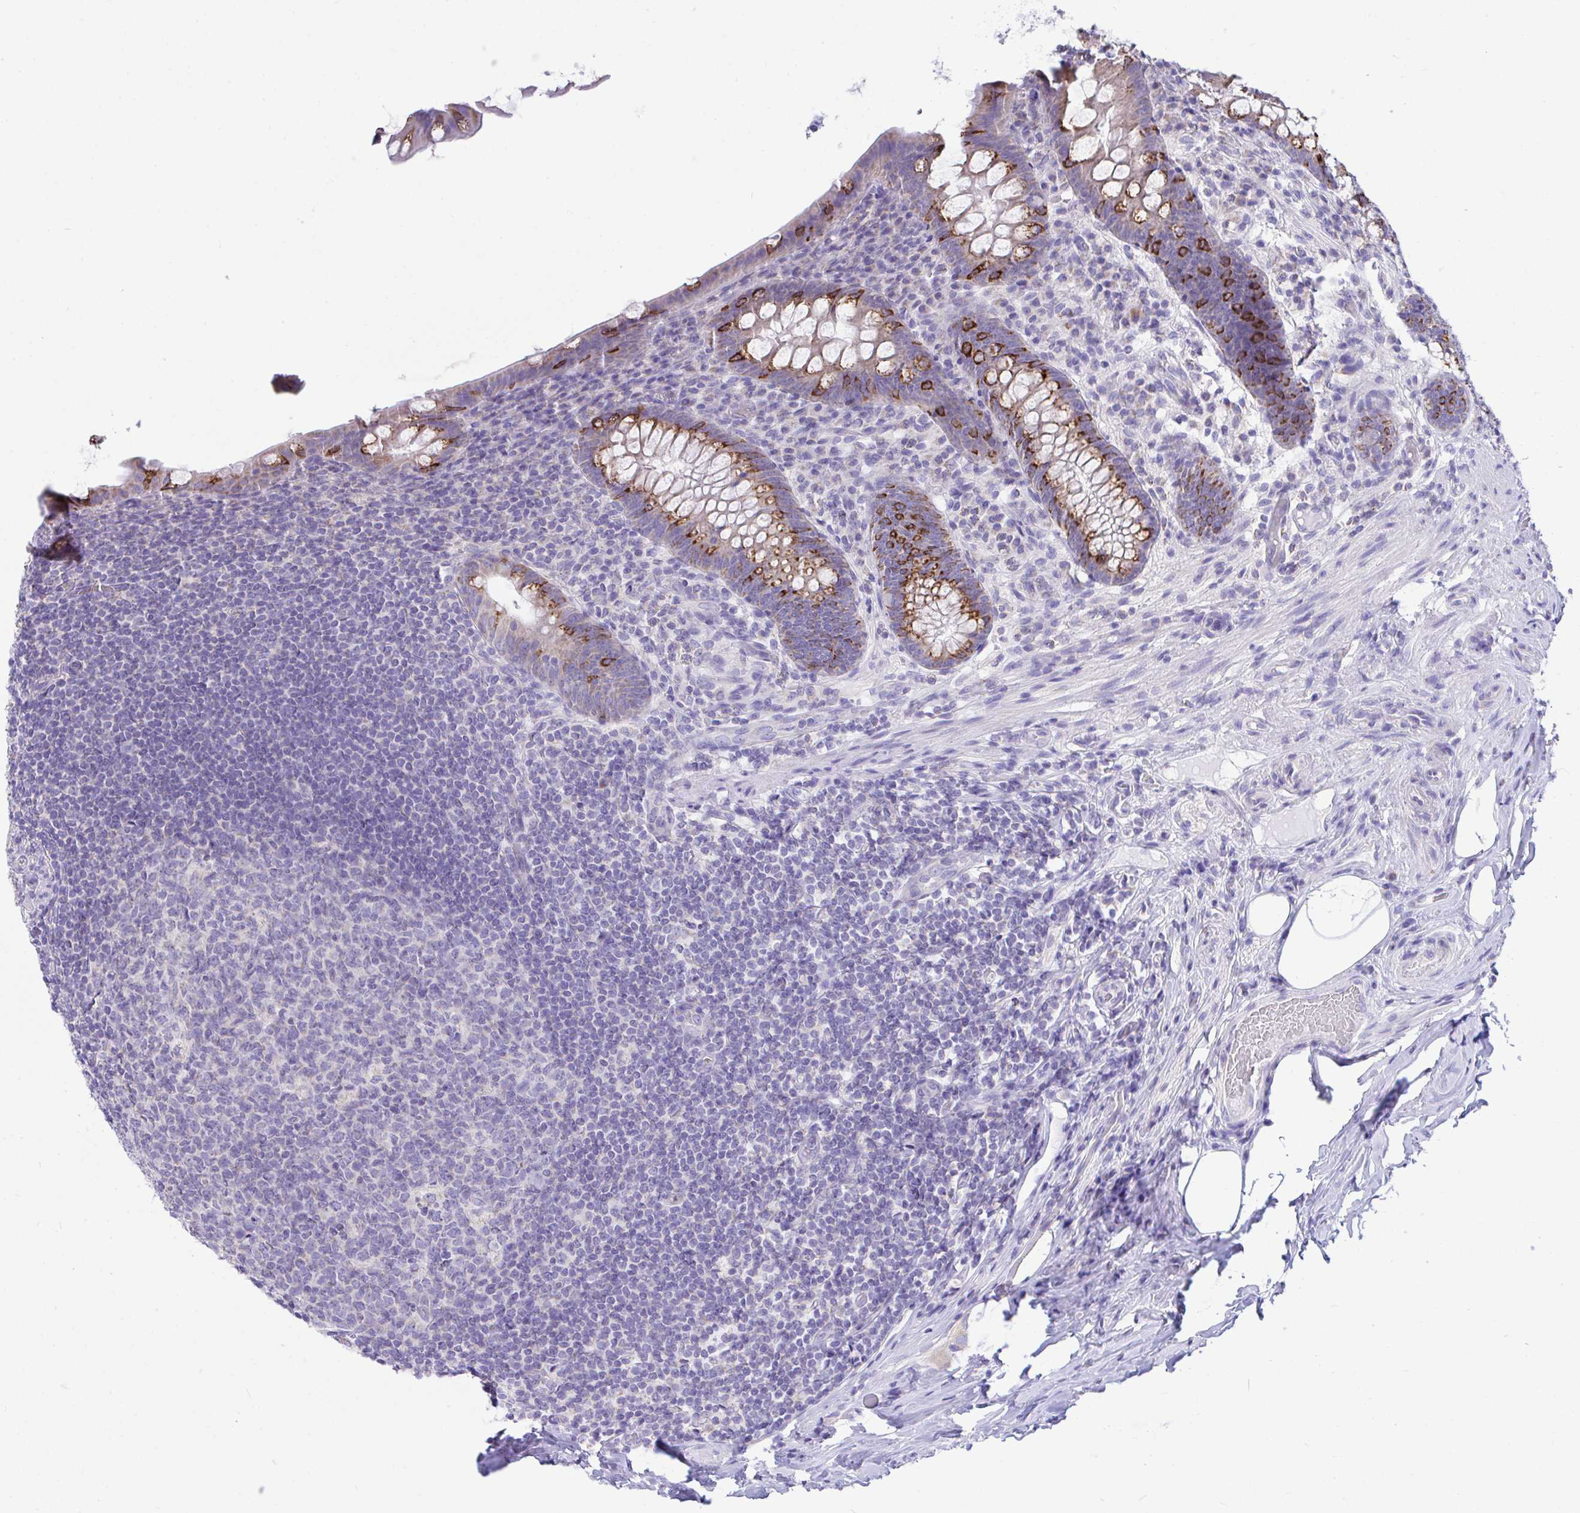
{"staining": {"intensity": "strong", "quantity": "<25%", "location": "cytoplasmic/membranous"}, "tissue": "appendix", "cell_type": "Glandular cells", "image_type": "normal", "snomed": [{"axis": "morphology", "description": "Normal tissue, NOS"}, {"axis": "topography", "description": "Appendix"}], "caption": "Glandular cells show strong cytoplasmic/membranous expression in approximately <25% of cells in normal appendix. (IHC, brightfield microscopy, high magnification).", "gene": "NLRP8", "patient": {"sex": "male", "age": 71}}